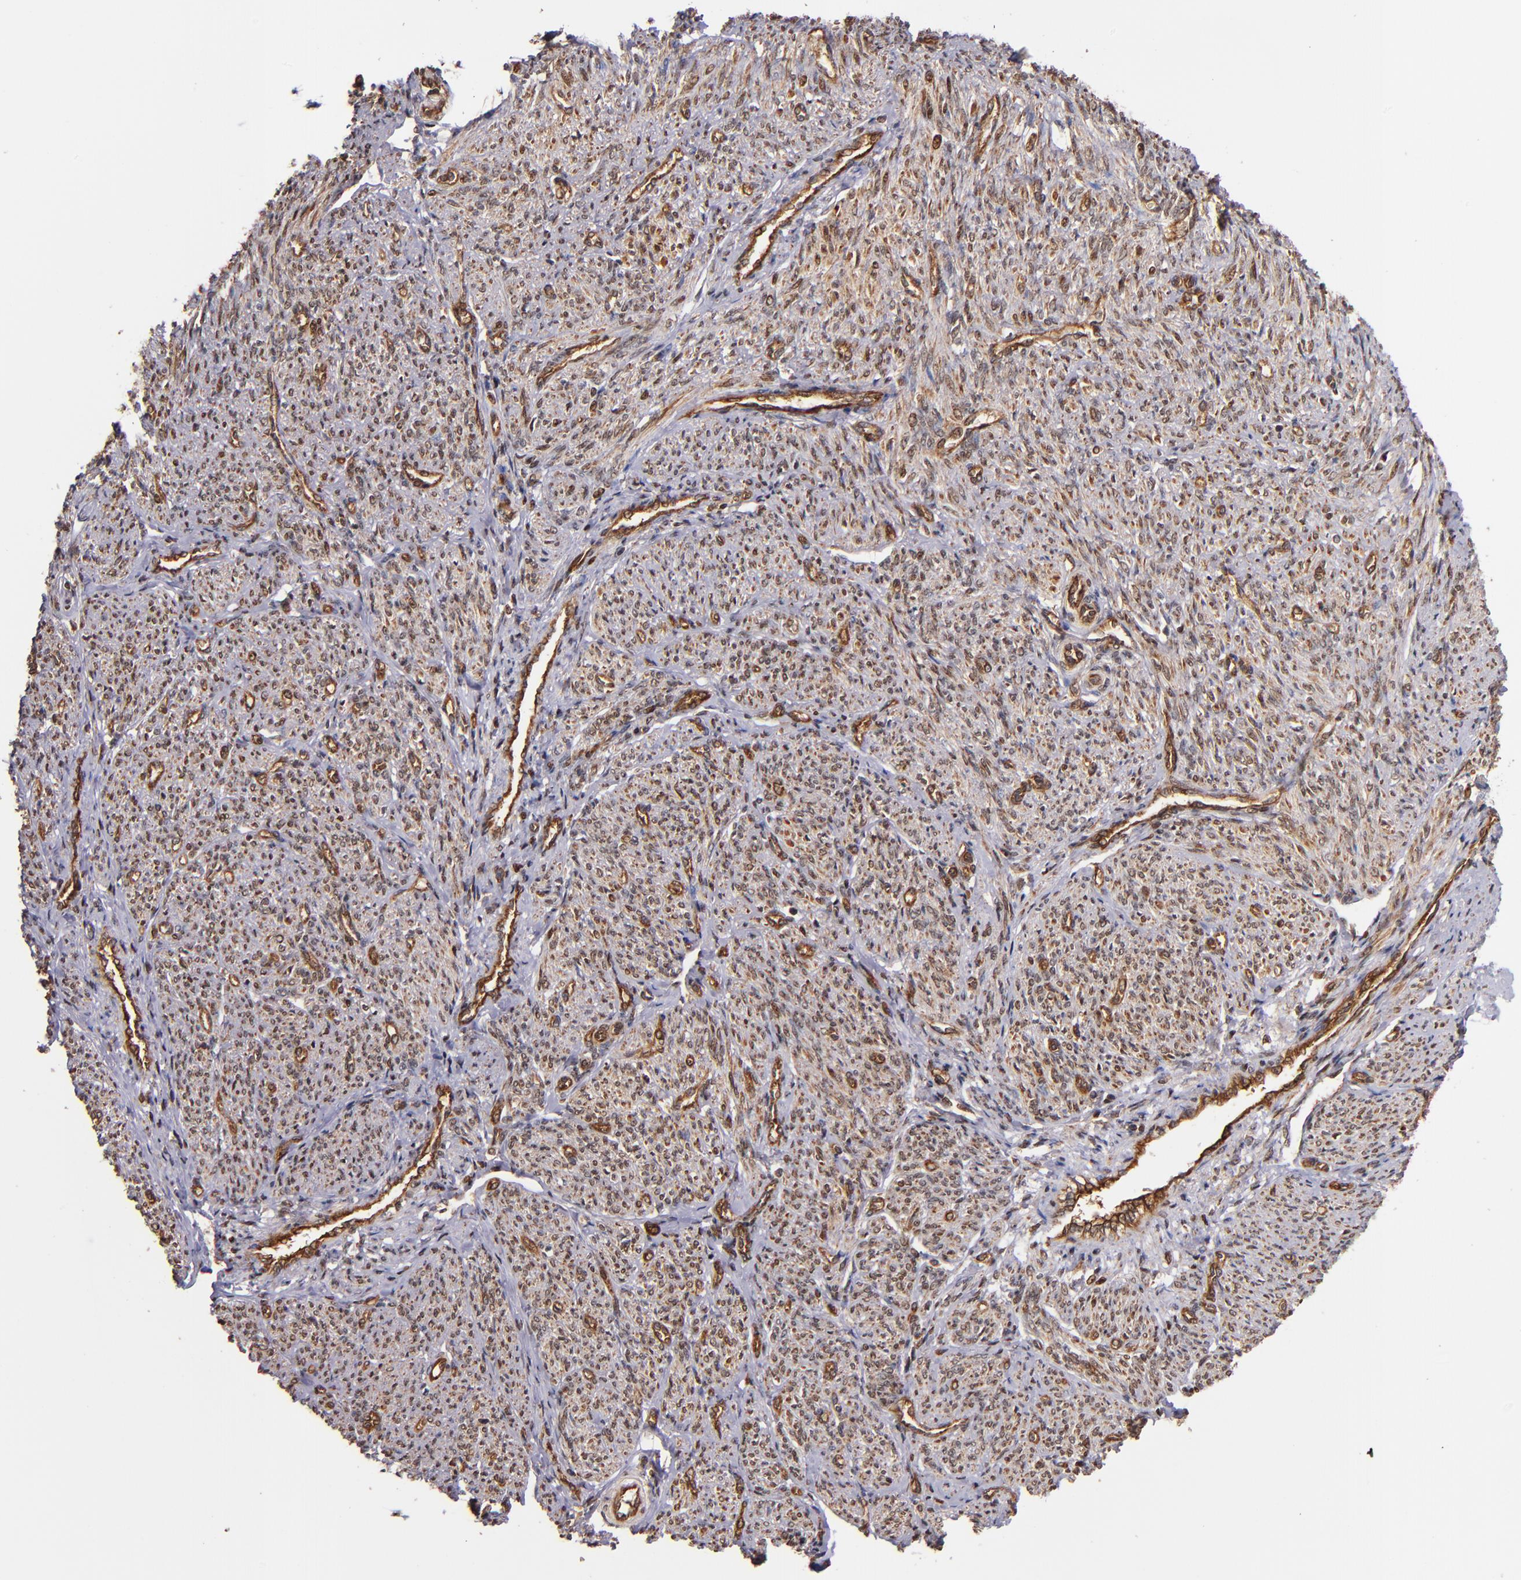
{"staining": {"intensity": "strong", "quantity": ">75%", "location": "nuclear"}, "tissue": "smooth muscle", "cell_type": "Smooth muscle cells", "image_type": "normal", "snomed": [{"axis": "morphology", "description": "Normal tissue, NOS"}, {"axis": "topography", "description": "Smooth muscle"}], "caption": "A high amount of strong nuclear positivity is present in approximately >75% of smooth muscle cells in benign smooth muscle. (brown staining indicates protein expression, while blue staining denotes nuclei).", "gene": "STX8", "patient": {"sex": "female", "age": 65}}